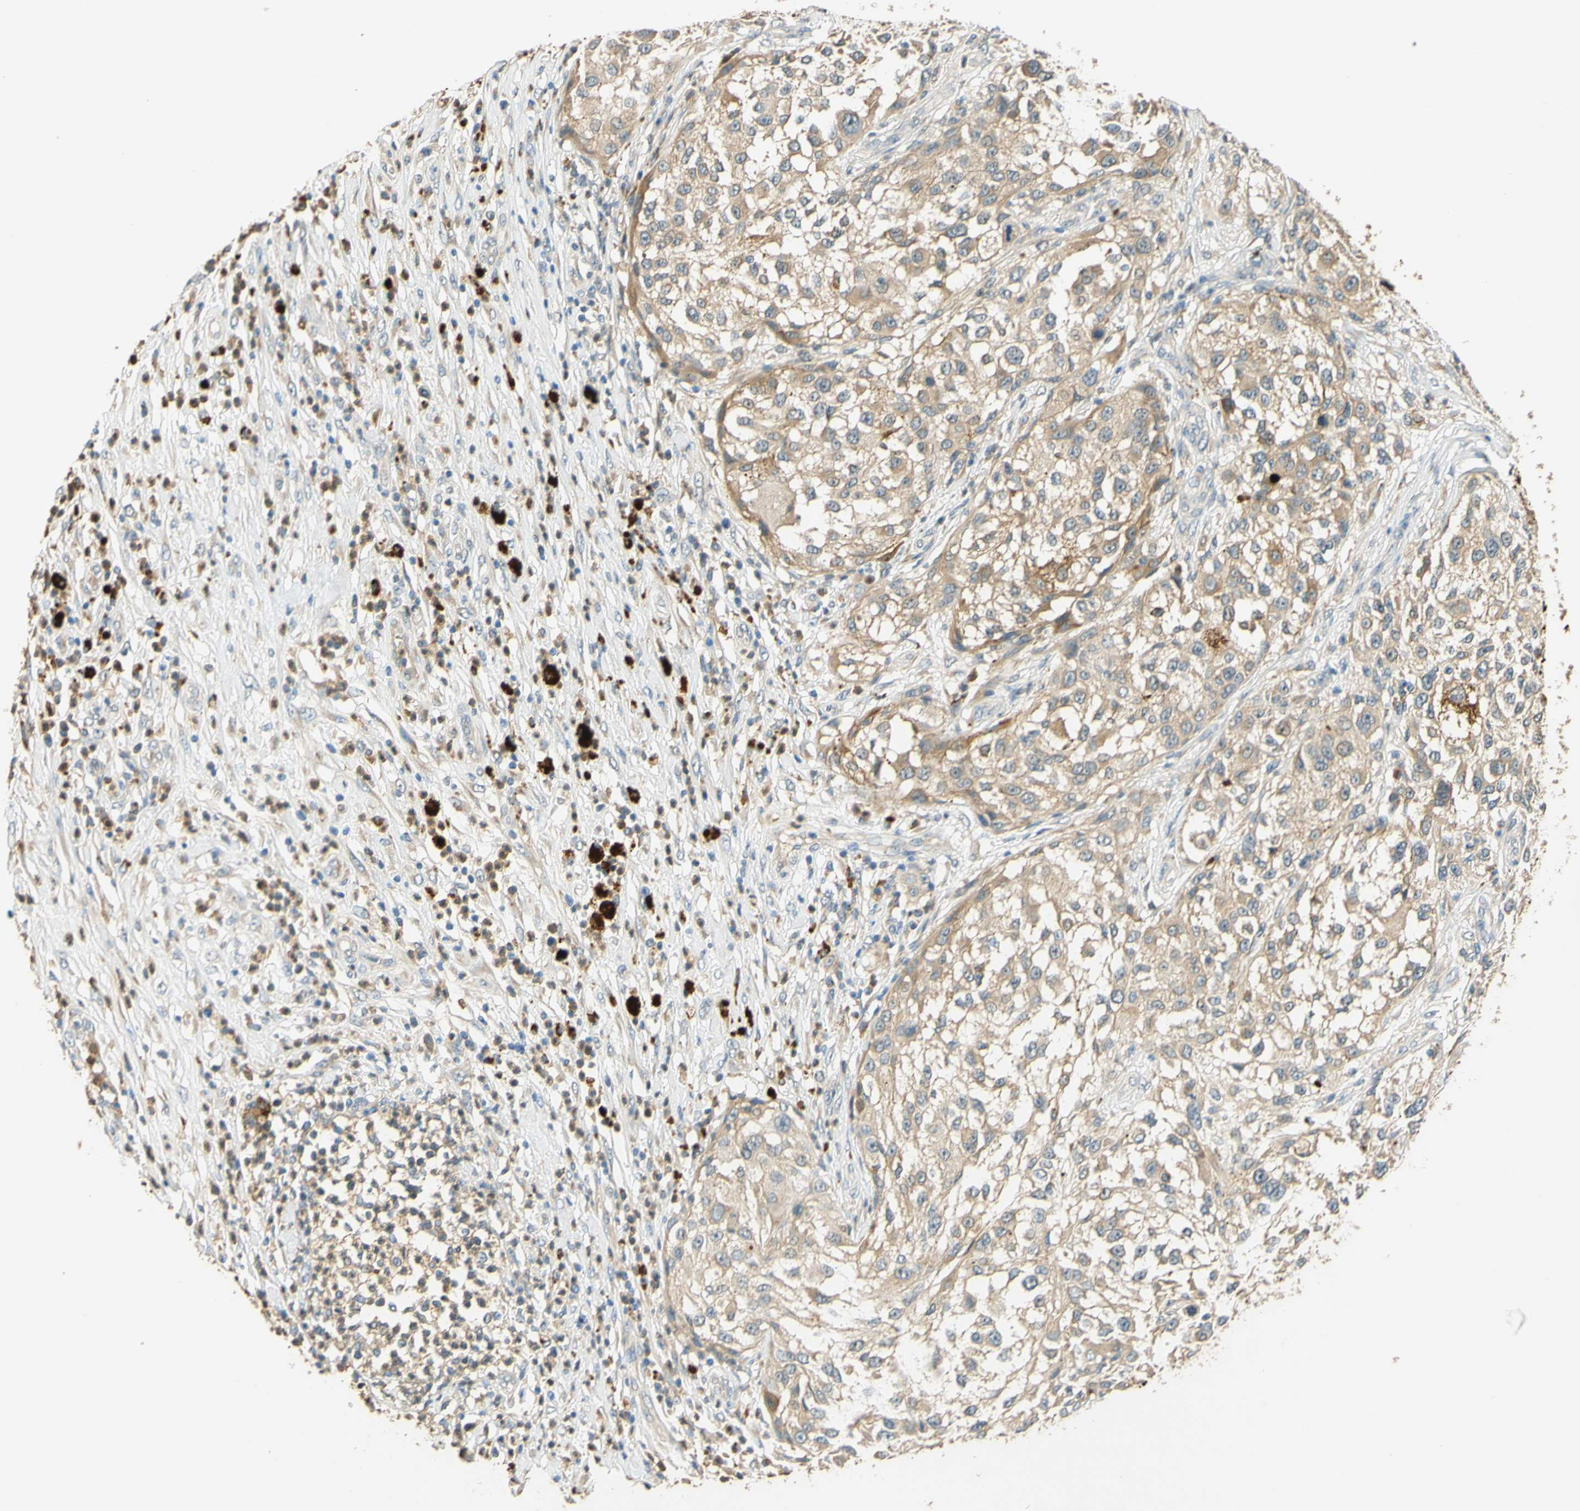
{"staining": {"intensity": "weak", "quantity": "25%-75%", "location": "cytoplasmic/membranous"}, "tissue": "melanoma", "cell_type": "Tumor cells", "image_type": "cancer", "snomed": [{"axis": "morphology", "description": "Necrosis, NOS"}, {"axis": "morphology", "description": "Malignant melanoma, NOS"}, {"axis": "topography", "description": "Skin"}], "caption": "Protein expression analysis of malignant melanoma demonstrates weak cytoplasmic/membranous expression in about 25%-75% of tumor cells.", "gene": "ENTREP2", "patient": {"sex": "female", "age": 87}}